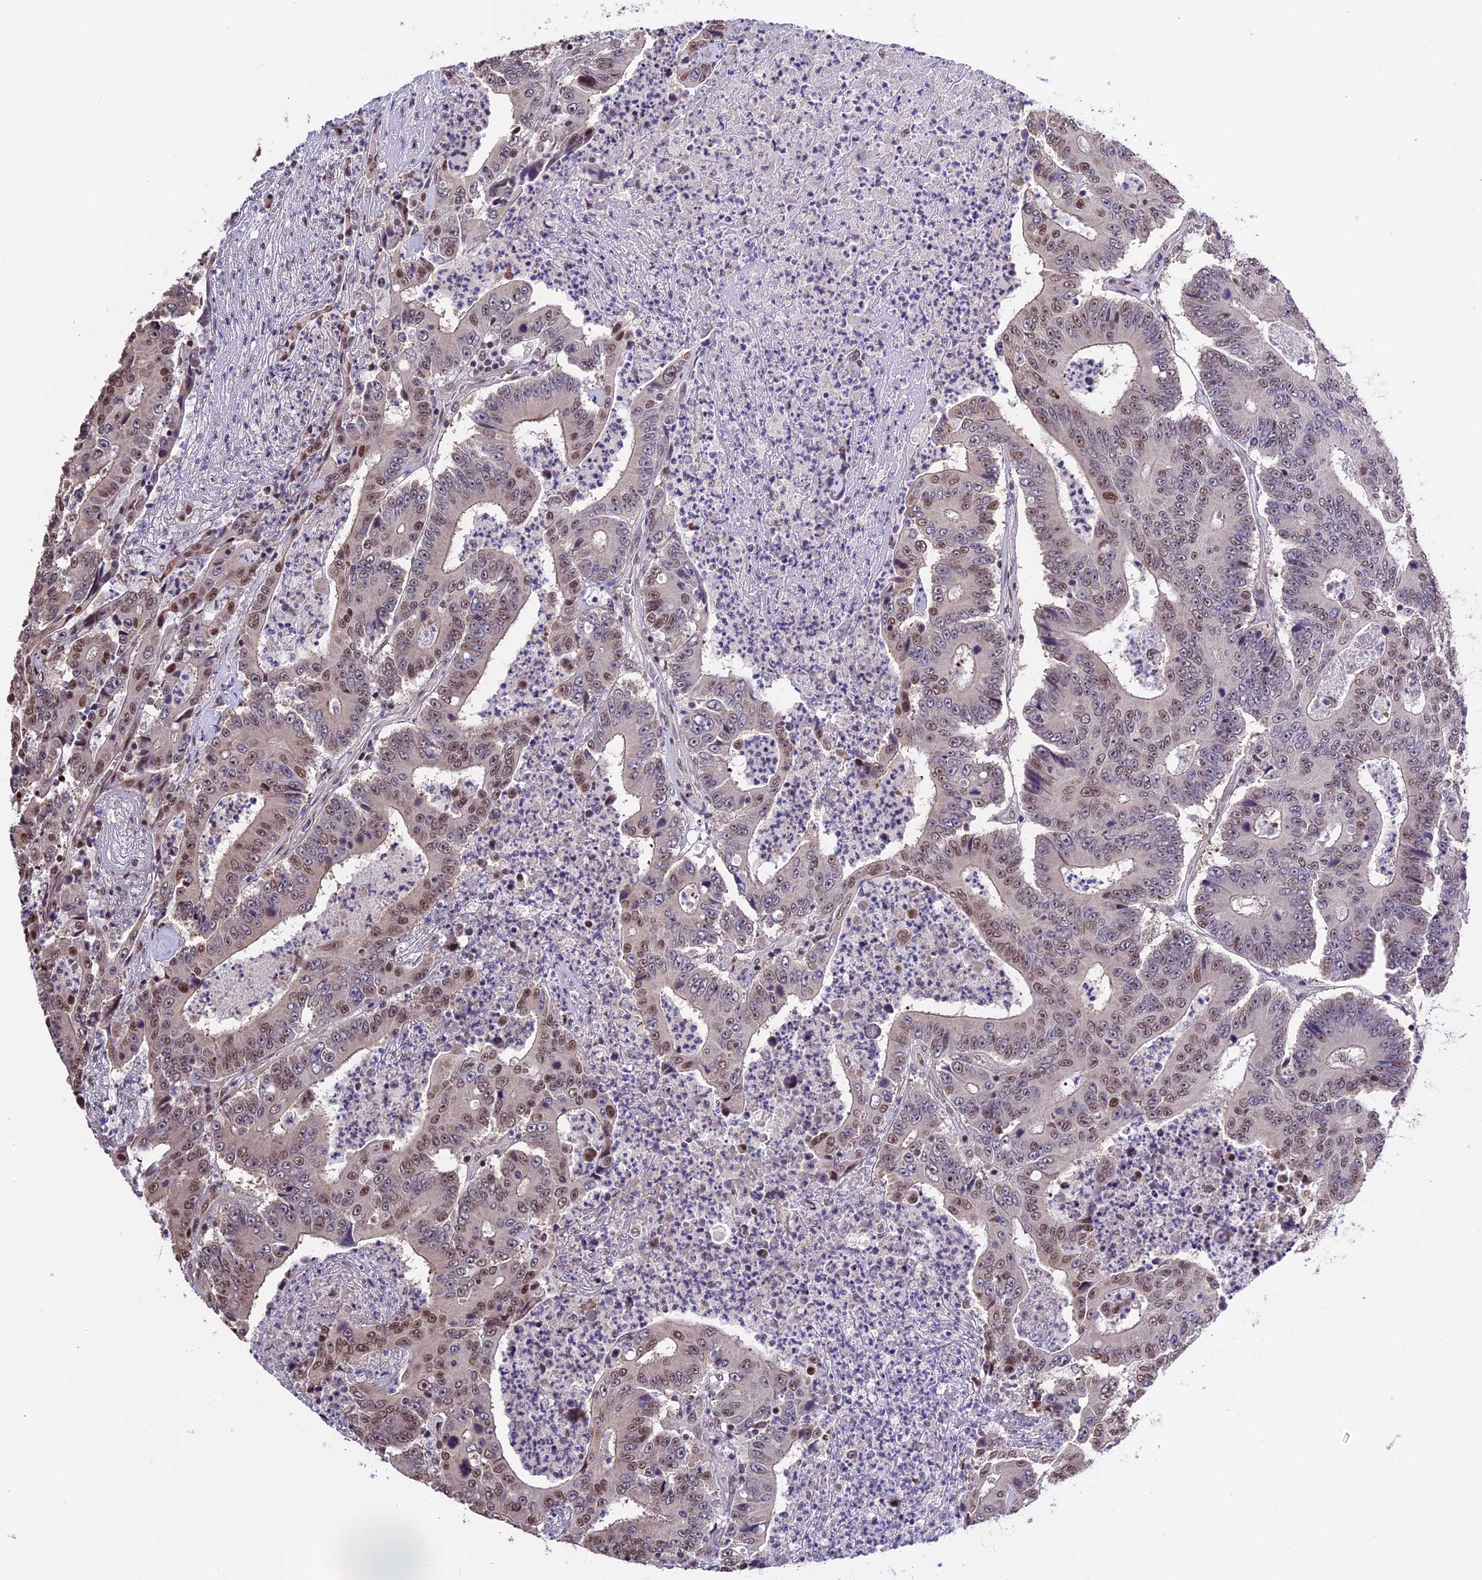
{"staining": {"intensity": "moderate", "quantity": "25%-75%", "location": "nuclear"}, "tissue": "colorectal cancer", "cell_type": "Tumor cells", "image_type": "cancer", "snomed": [{"axis": "morphology", "description": "Adenocarcinoma, NOS"}, {"axis": "topography", "description": "Colon"}], "caption": "Approximately 25%-75% of tumor cells in human colorectal cancer reveal moderate nuclear protein expression as visualized by brown immunohistochemical staining.", "gene": "POLR3E", "patient": {"sex": "male", "age": 83}}